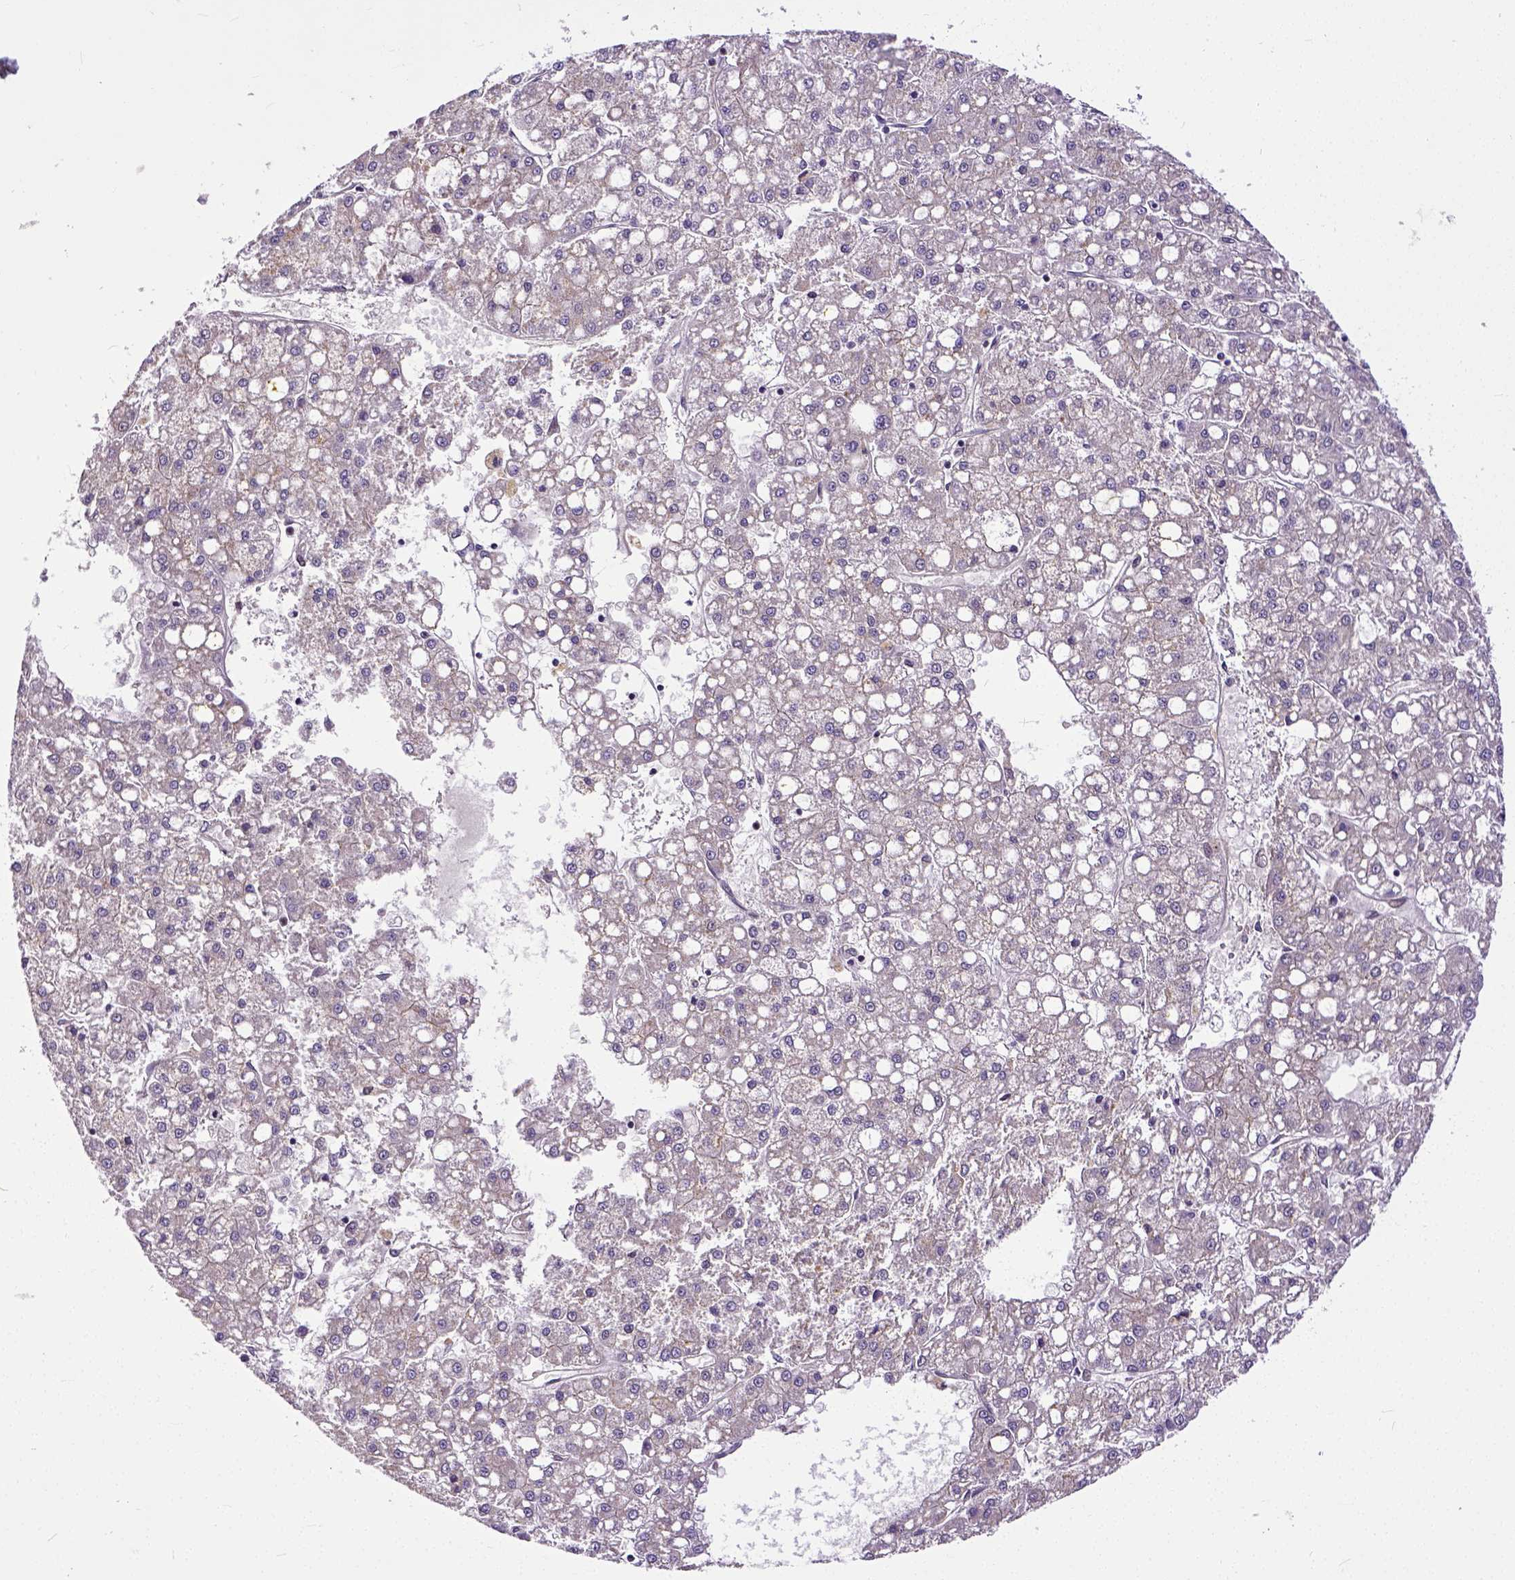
{"staining": {"intensity": "weak", "quantity": ">75%", "location": "cytoplasmic/membranous"}, "tissue": "liver cancer", "cell_type": "Tumor cells", "image_type": "cancer", "snomed": [{"axis": "morphology", "description": "Carcinoma, Hepatocellular, NOS"}, {"axis": "topography", "description": "Liver"}], "caption": "DAB immunohistochemical staining of hepatocellular carcinoma (liver) demonstrates weak cytoplasmic/membranous protein staining in about >75% of tumor cells.", "gene": "DICER1", "patient": {"sex": "male", "age": 67}}